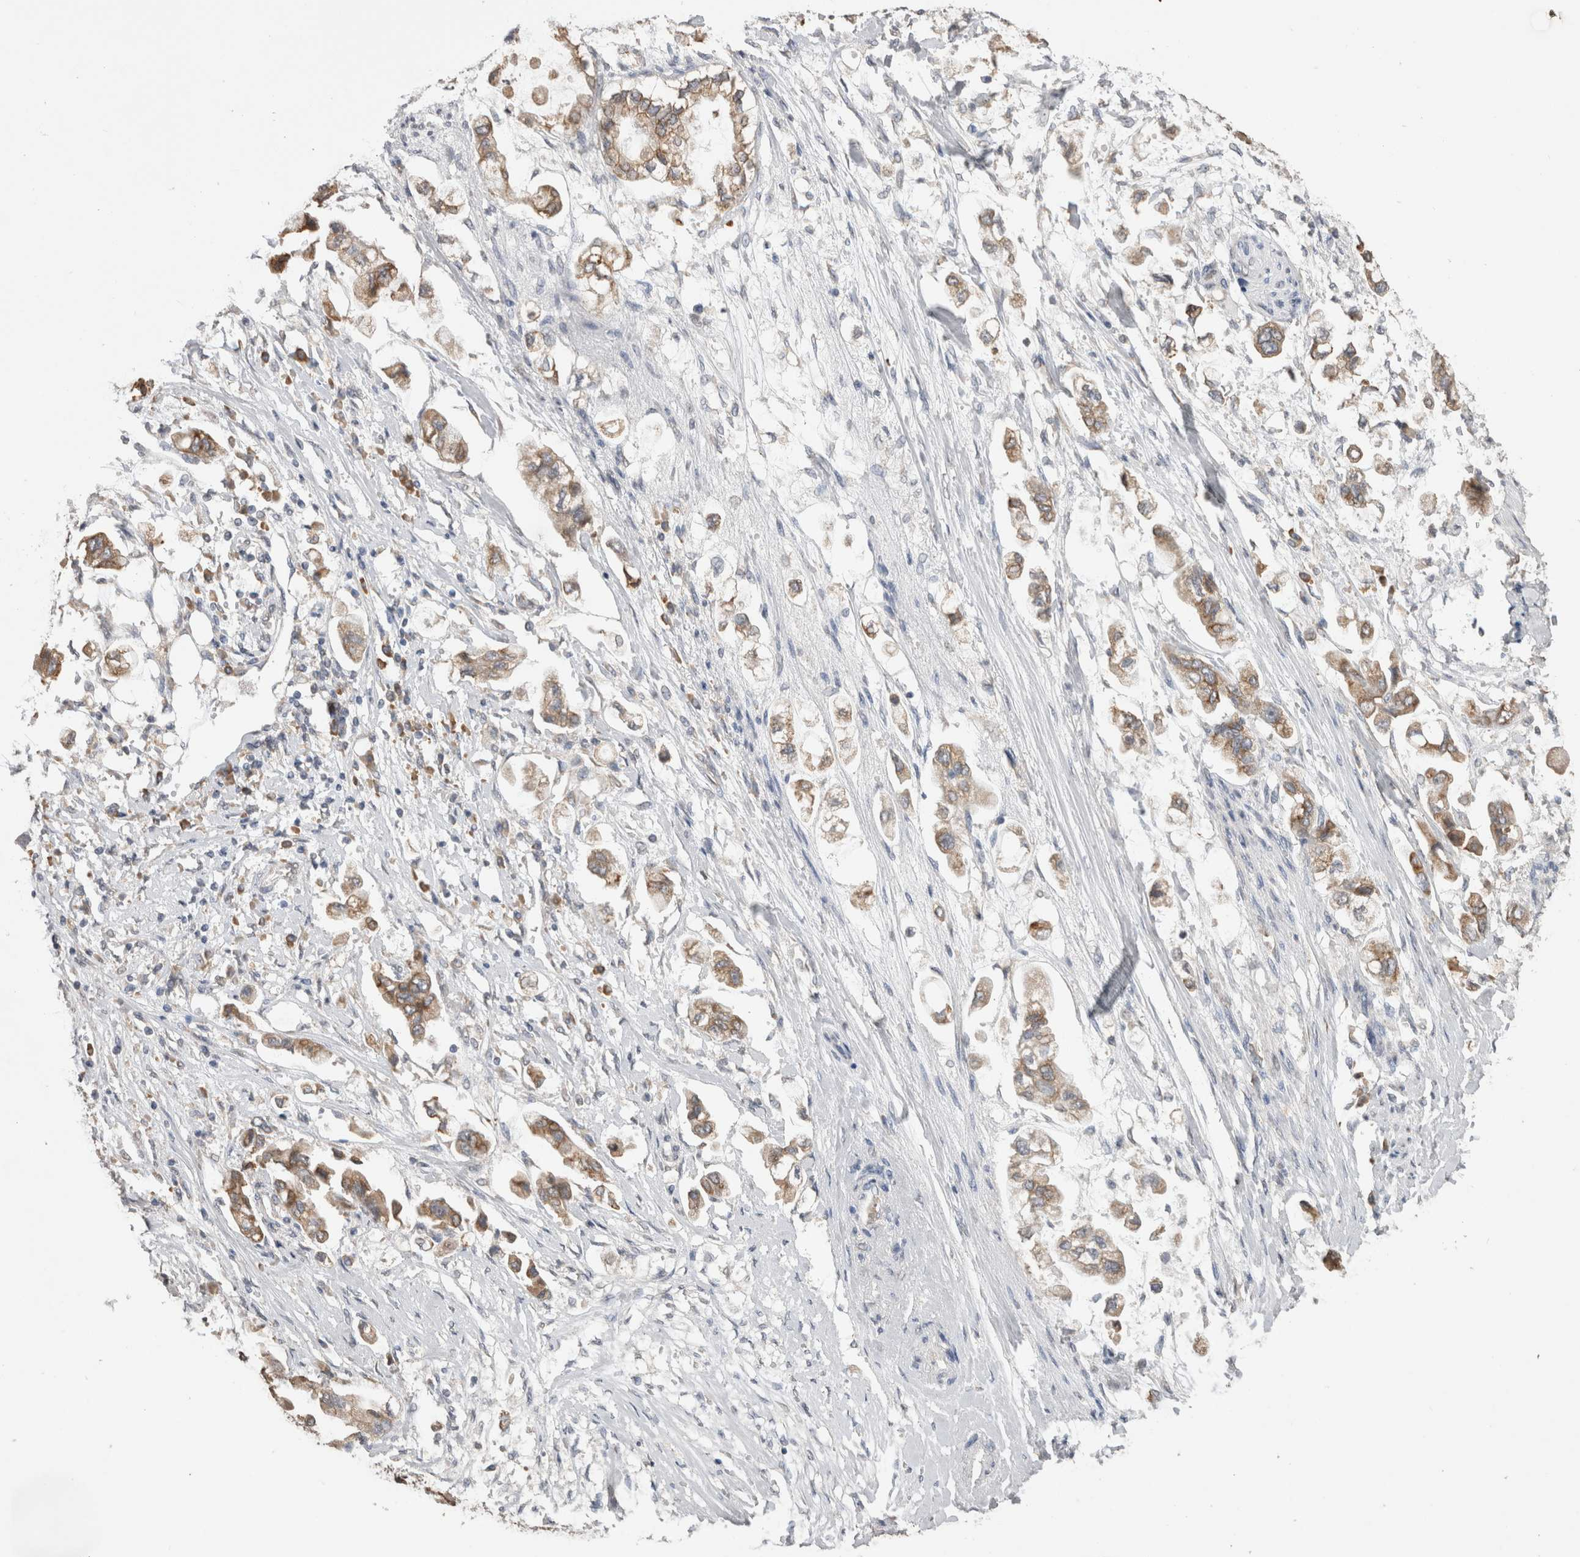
{"staining": {"intensity": "moderate", "quantity": ">75%", "location": "cytoplasmic/membranous"}, "tissue": "stomach cancer", "cell_type": "Tumor cells", "image_type": "cancer", "snomed": [{"axis": "morphology", "description": "Adenocarcinoma, NOS"}, {"axis": "topography", "description": "Stomach"}], "caption": "Immunohistochemical staining of human stomach cancer (adenocarcinoma) shows moderate cytoplasmic/membranous protein staining in approximately >75% of tumor cells. (IHC, brightfield microscopy, high magnification).", "gene": "NOMO1", "patient": {"sex": "male", "age": 62}}